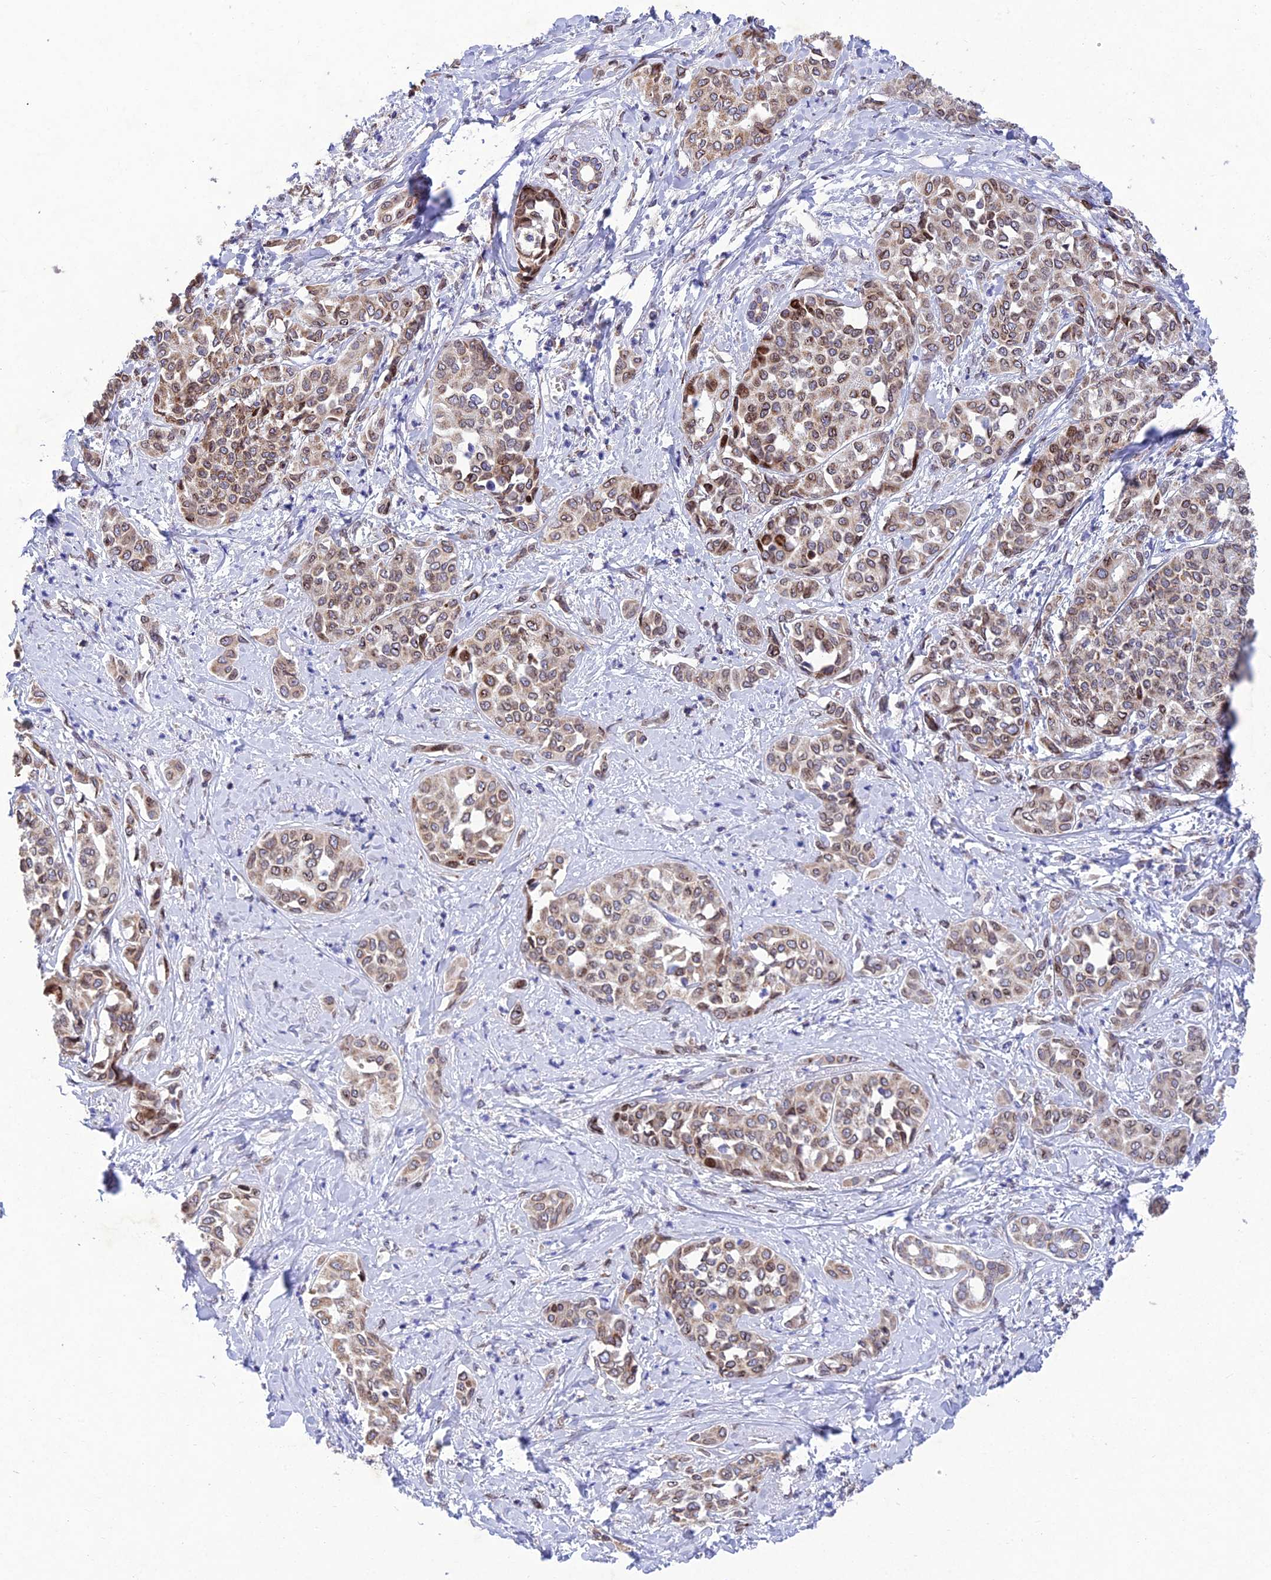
{"staining": {"intensity": "moderate", "quantity": ">75%", "location": "nuclear"}, "tissue": "liver cancer", "cell_type": "Tumor cells", "image_type": "cancer", "snomed": [{"axis": "morphology", "description": "Cholangiocarcinoma"}, {"axis": "topography", "description": "Liver"}], "caption": "Liver cholangiocarcinoma tissue exhibits moderate nuclear positivity in approximately >75% of tumor cells Nuclei are stained in blue.", "gene": "MGAT2", "patient": {"sex": "female", "age": 77}}